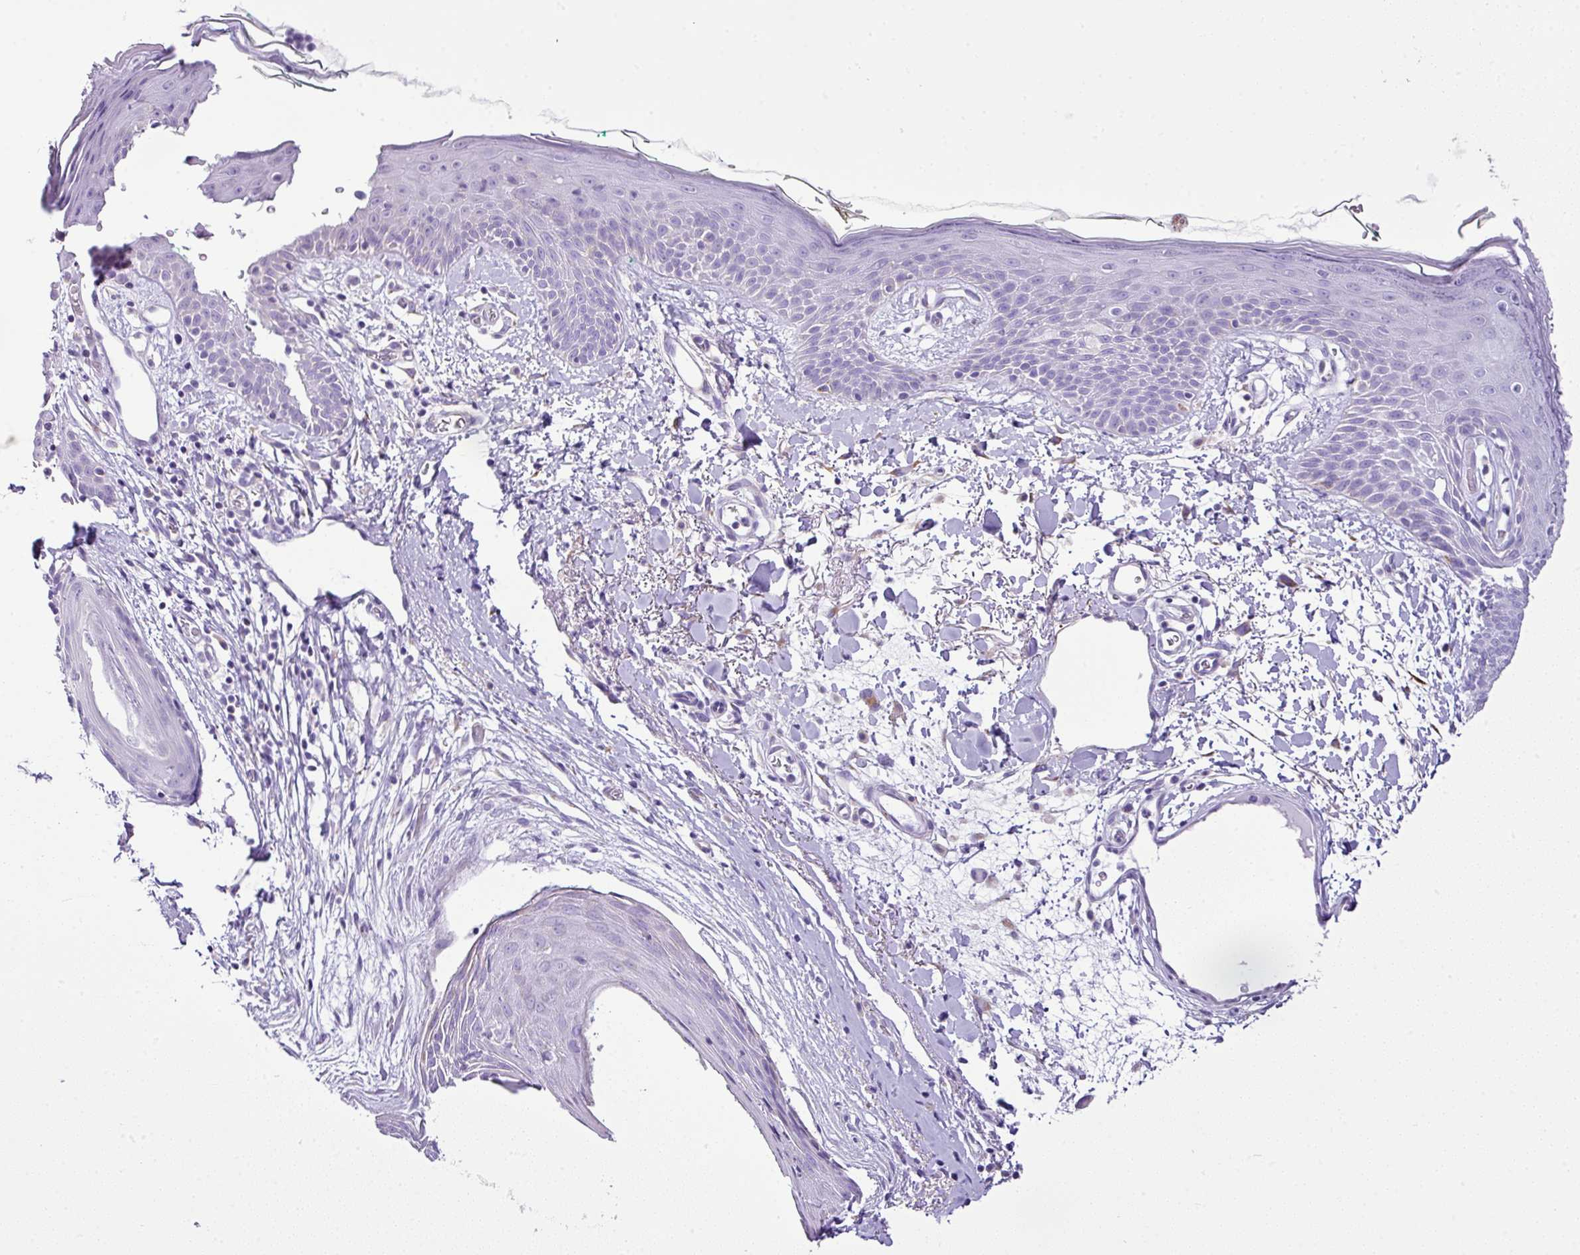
{"staining": {"intensity": "negative", "quantity": "none", "location": "none"}, "tissue": "skin", "cell_type": "Fibroblasts", "image_type": "normal", "snomed": [{"axis": "morphology", "description": "Normal tissue, NOS"}, {"axis": "topography", "description": "Skin"}], "caption": "A high-resolution photomicrograph shows IHC staining of benign skin, which demonstrates no significant staining in fibroblasts.", "gene": "PGAP4", "patient": {"sex": "male", "age": 79}}